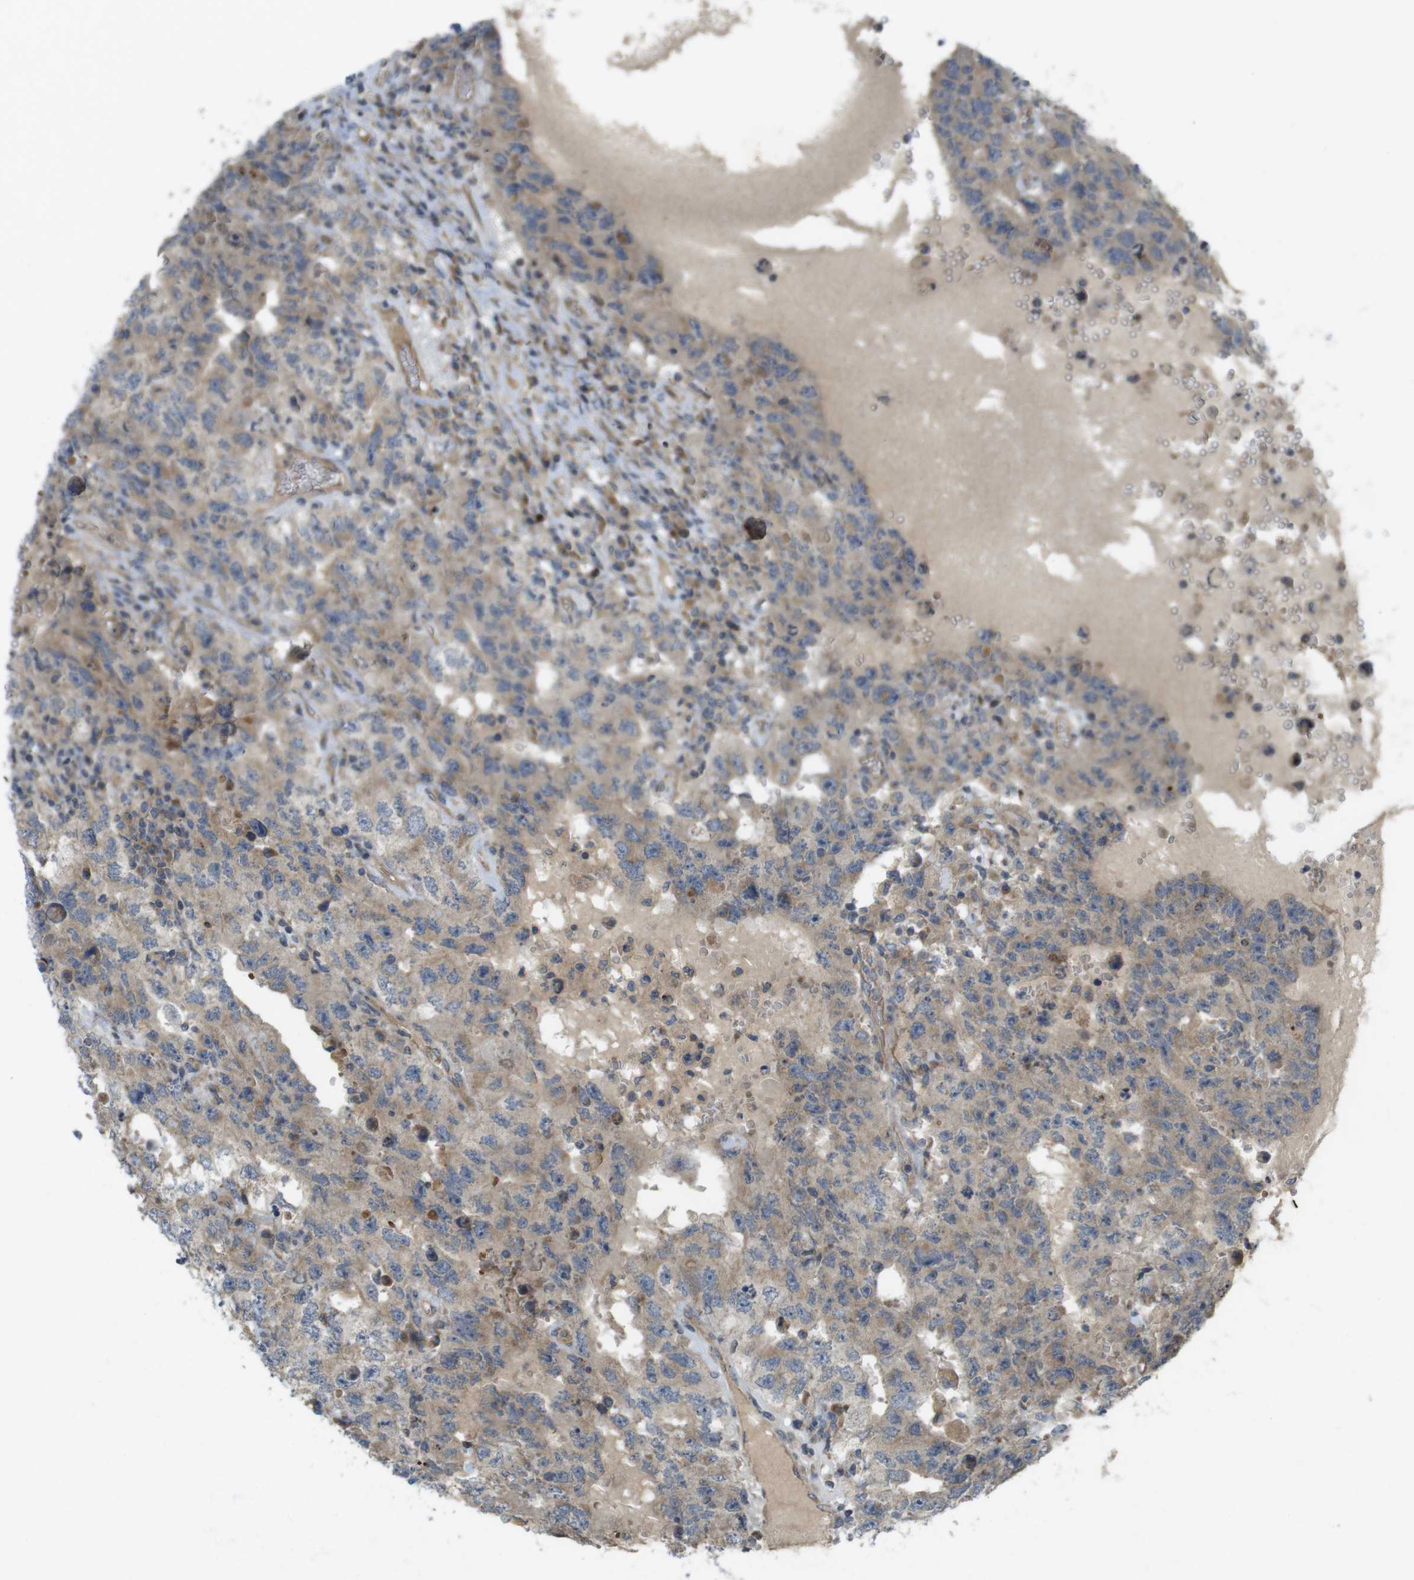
{"staining": {"intensity": "weak", "quantity": ">75%", "location": "cytoplasmic/membranous"}, "tissue": "testis cancer", "cell_type": "Tumor cells", "image_type": "cancer", "snomed": [{"axis": "morphology", "description": "Carcinoma, Embryonal, NOS"}, {"axis": "topography", "description": "Testis"}], "caption": "A histopathology image showing weak cytoplasmic/membranous positivity in approximately >75% of tumor cells in testis cancer, as visualized by brown immunohistochemical staining.", "gene": "CLTC", "patient": {"sex": "male", "age": 26}}